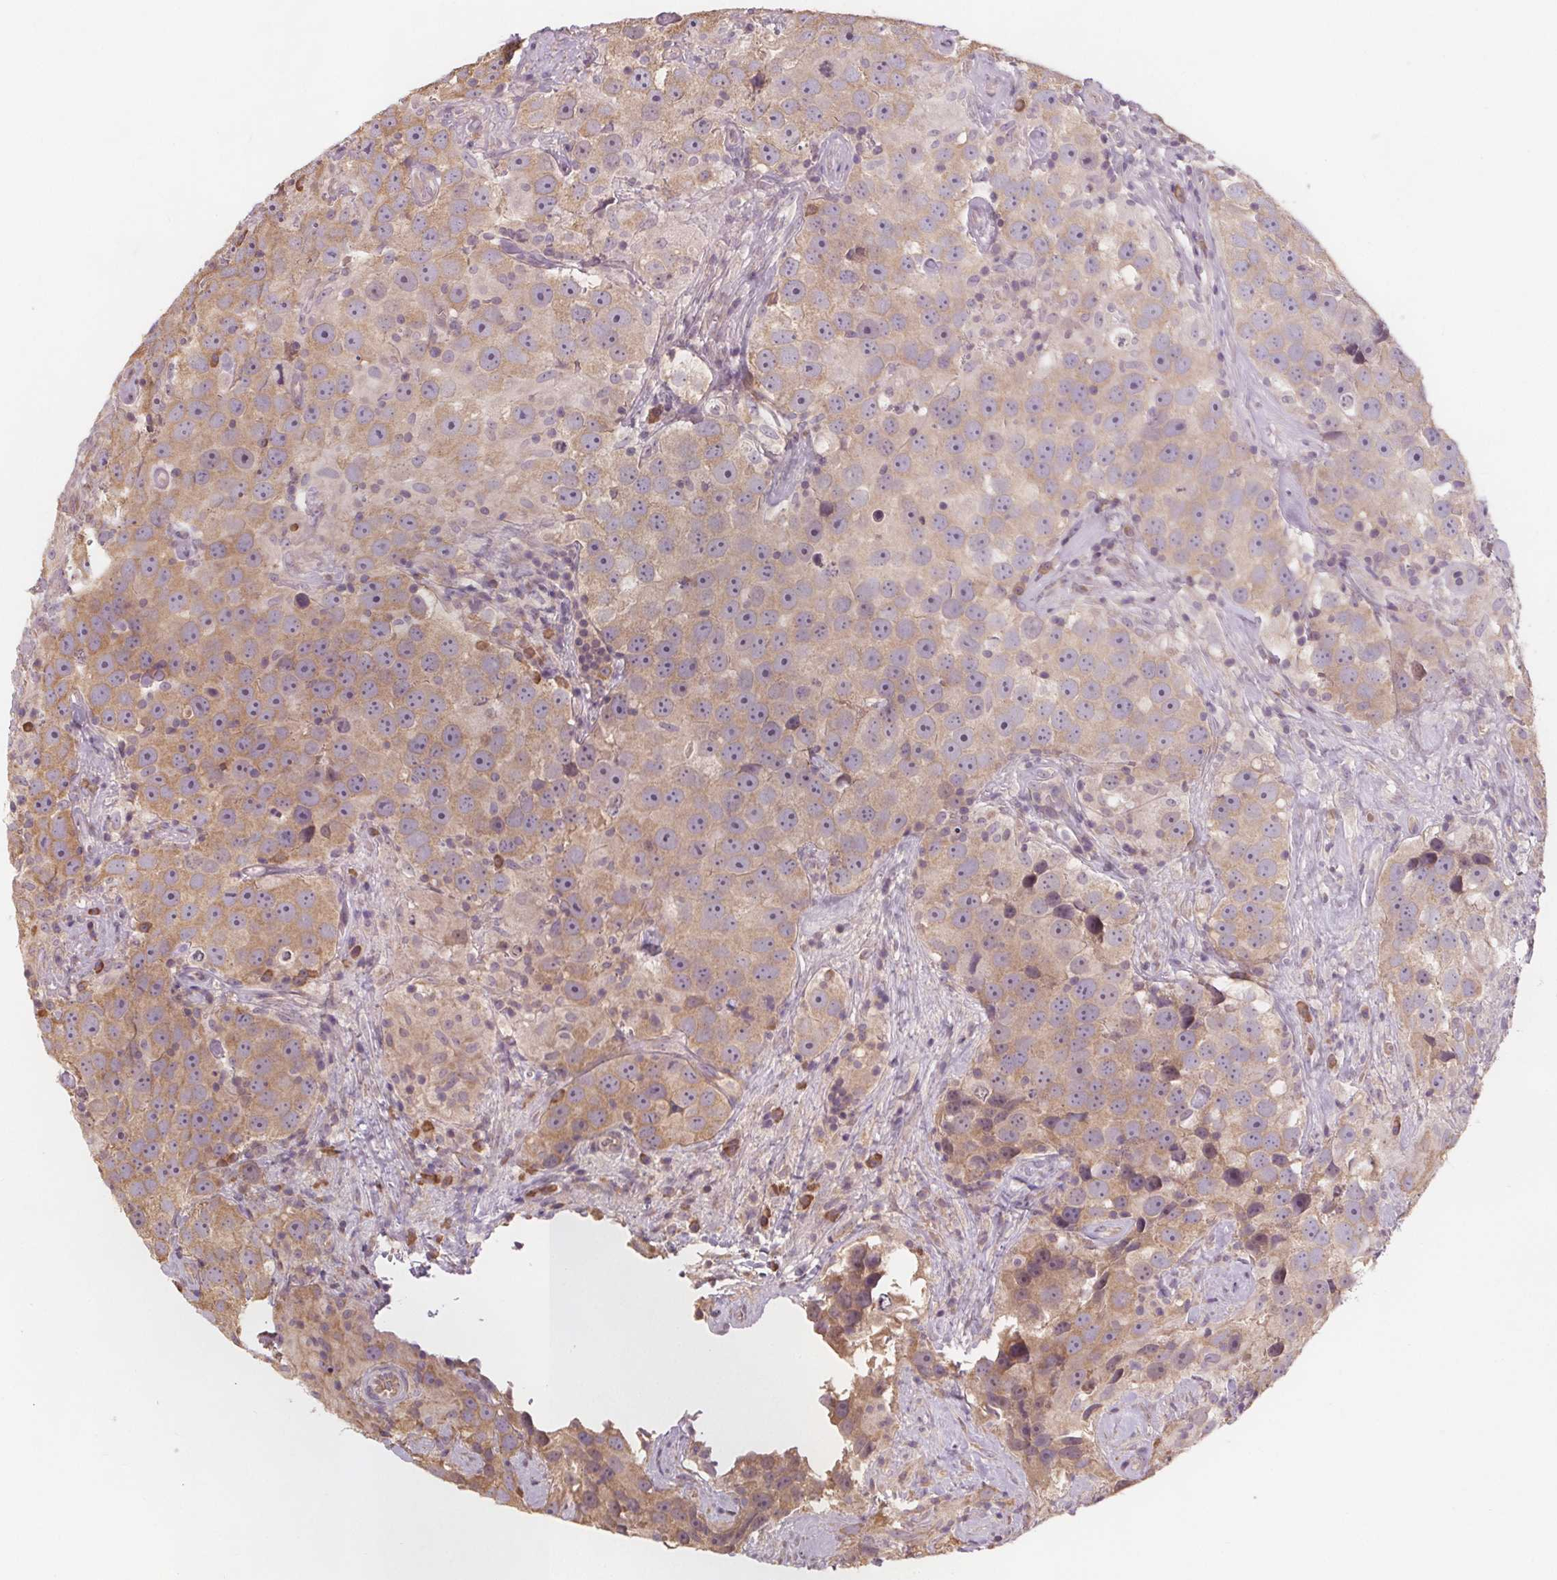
{"staining": {"intensity": "weak", "quantity": "25%-75%", "location": "cytoplasmic/membranous"}, "tissue": "testis cancer", "cell_type": "Tumor cells", "image_type": "cancer", "snomed": [{"axis": "morphology", "description": "Seminoma, NOS"}, {"axis": "topography", "description": "Testis"}], "caption": "Protein expression analysis of human testis cancer reveals weak cytoplasmic/membranous positivity in about 25%-75% of tumor cells.", "gene": "TMEM80", "patient": {"sex": "male", "age": 49}}